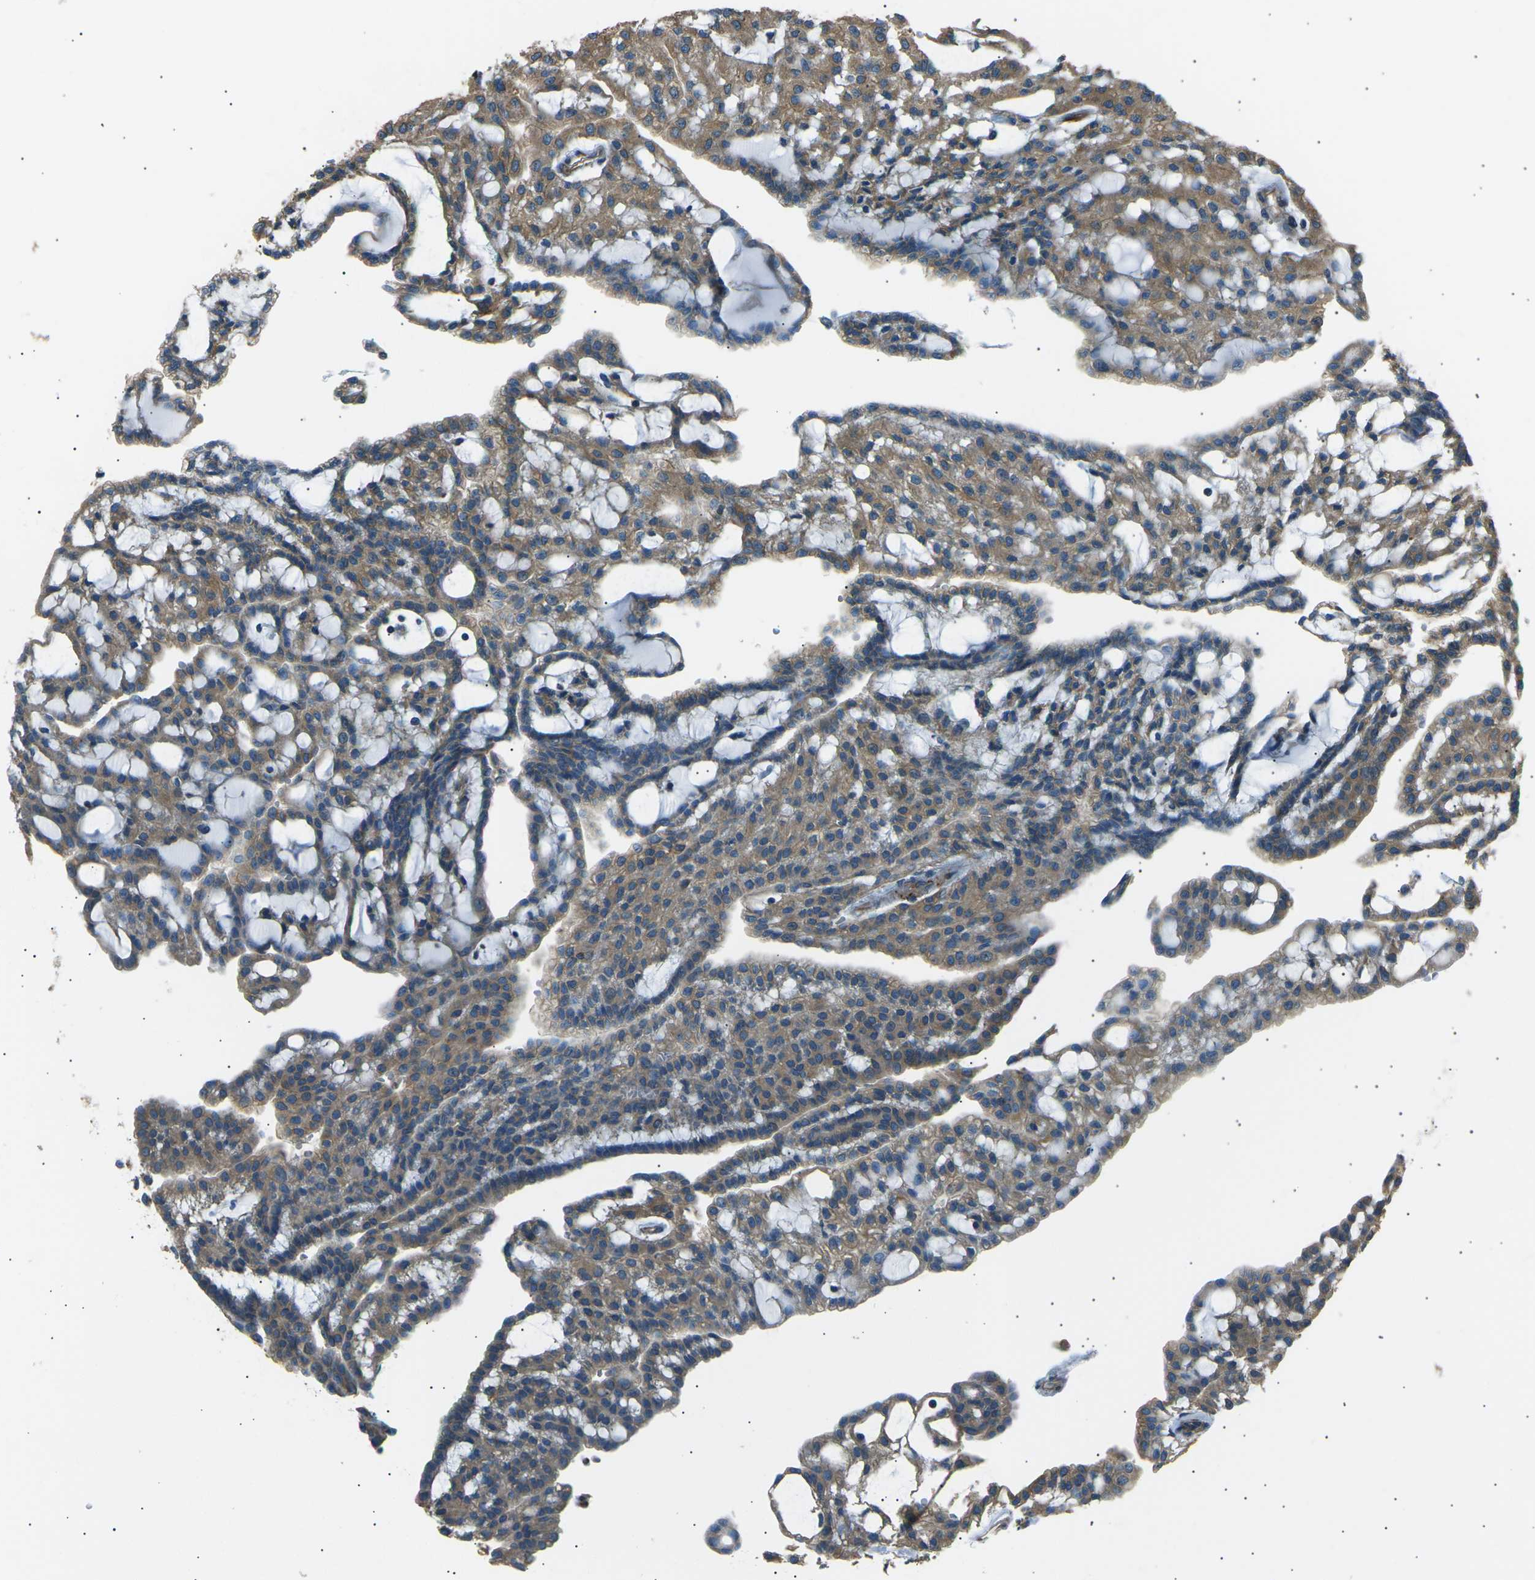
{"staining": {"intensity": "moderate", "quantity": ">75%", "location": "cytoplasmic/membranous"}, "tissue": "renal cancer", "cell_type": "Tumor cells", "image_type": "cancer", "snomed": [{"axis": "morphology", "description": "Adenocarcinoma, NOS"}, {"axis": "topography", "description": "Kidney"}], "caption": "Protein expression analysis of human renal adenocarcinoma reveals moderate cytoplasmic/membranous staining in about >75% of tumor cells.", "gene": "SLK", "patient": {"sex": "male", "age": 63}}